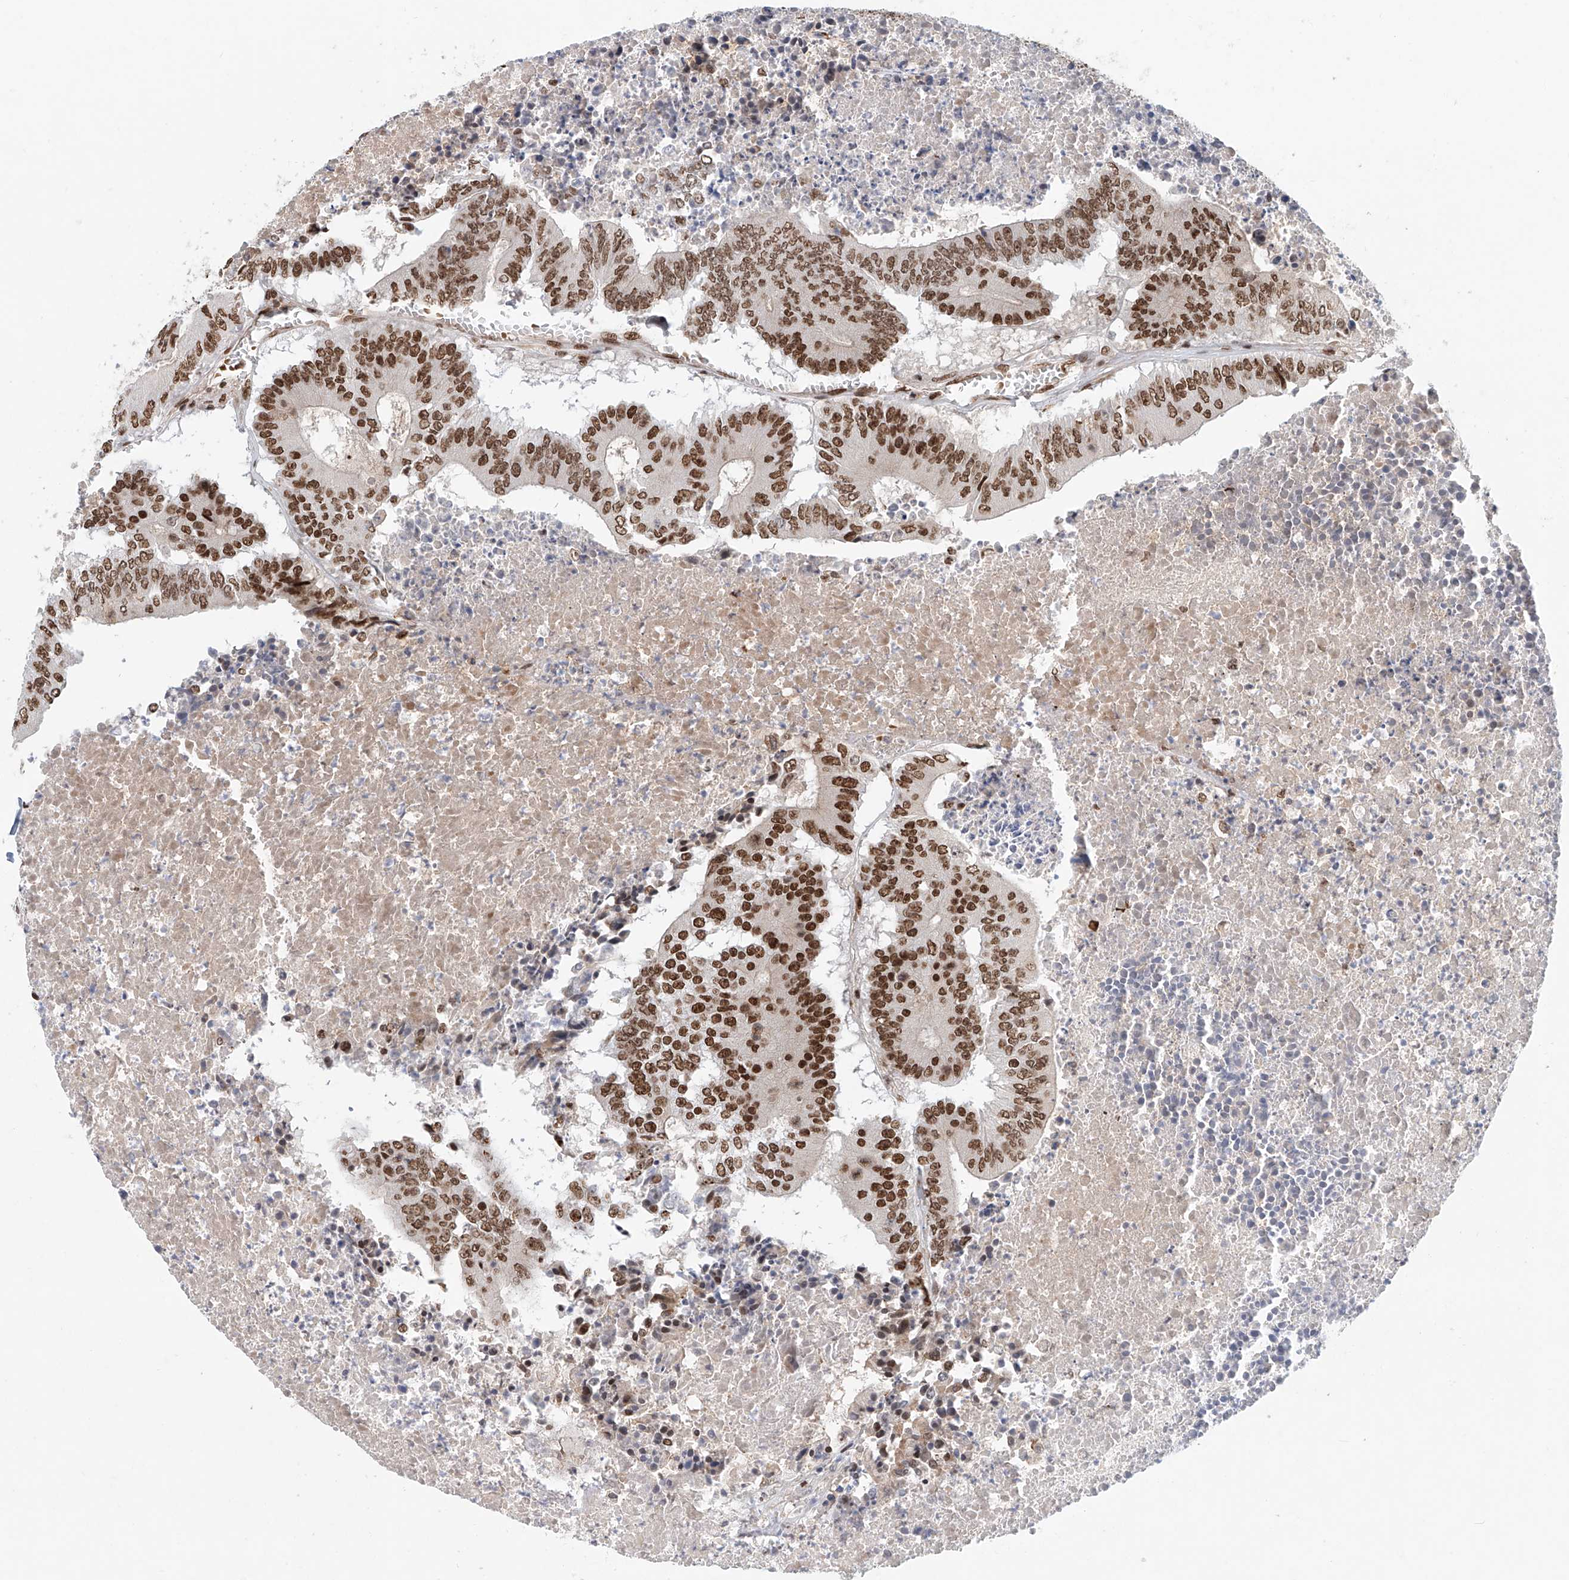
{"staining": {"intensity": "strong", "quantity": ">75%", "location": "nuclear"}, "tissue": "colorectal cancer", "cell_type": "Tumor cells", "image_type": "cancer", "snomed": [{"axis": "morphology", "description": "Adenocarcinoma, NOS"}, {"axis": "topography", "description": "Colon"}], "caption": "The immunohistochemical stain highlights strong nuclear staining in tumor cells of colorectal adenocarcinoma tissue. The staining is performed using DAB brown chromogen to label protein expression. The nuclei are counter-stained blue using hematoxylin.", "gene": "ZNF470", "patient": {"sex": "male", "age": 87}}